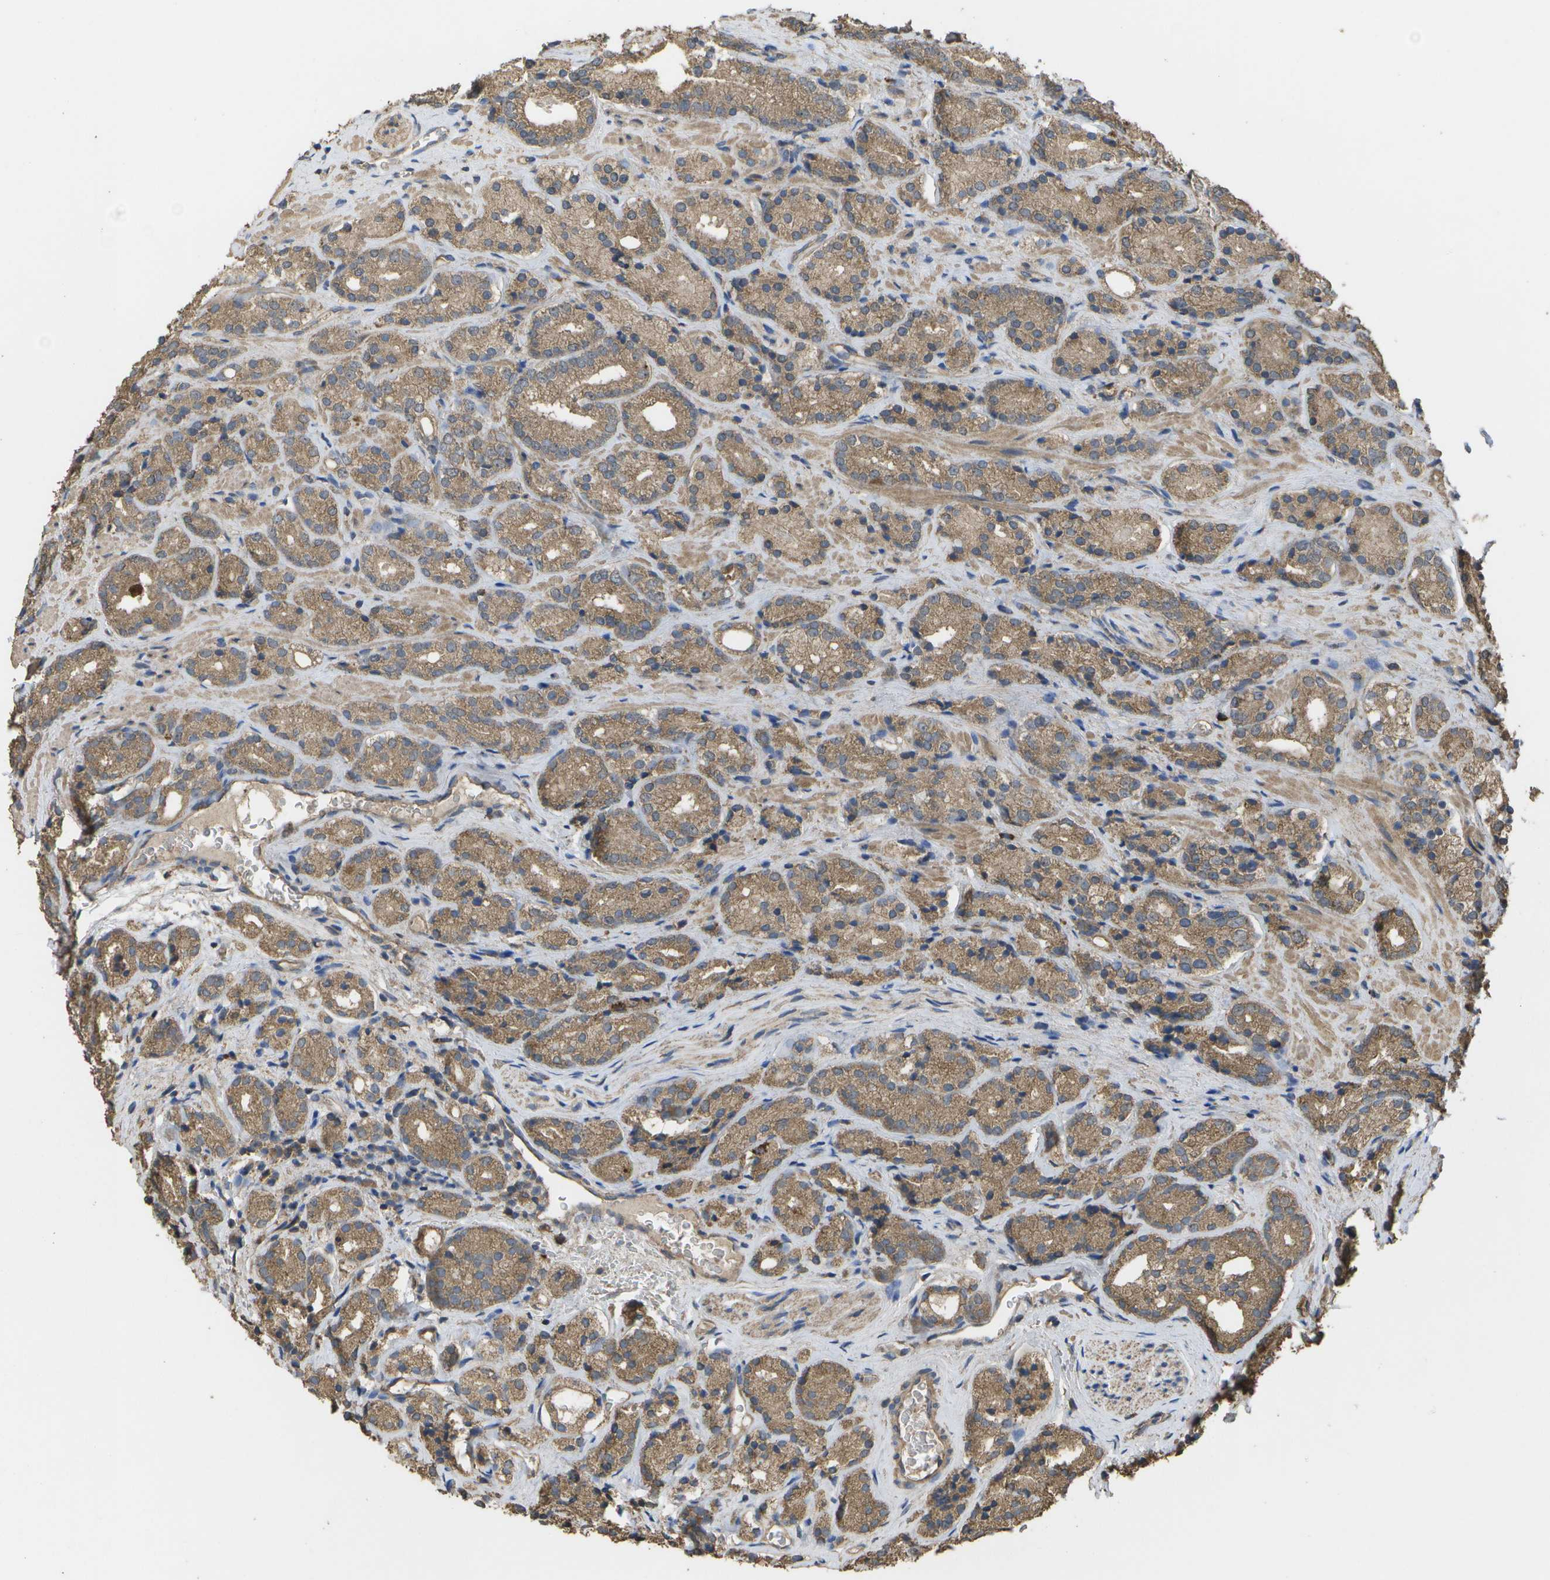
{"staining": {"intensity": "moderate", "quantity": ">75%", "location": "cytoplasmic/membranous"}, "tissue": "prostate cancer", "cell_type": "Tumor cells", "image_type": "cancer", "snomed": [{"axis": "morphology", "description": "Adenocarcinoma, High grade"}, {"axis": "topography", "description": "Prostate"}], "caption": "Prostate cancer (high-grade adenocarcinoma) stained with IHC shows moderate cytoplasmic/membranous positivity in about >75% of tumor cells.", "gene": "SACS", "patient": {"sex": "male", "age": 71}}